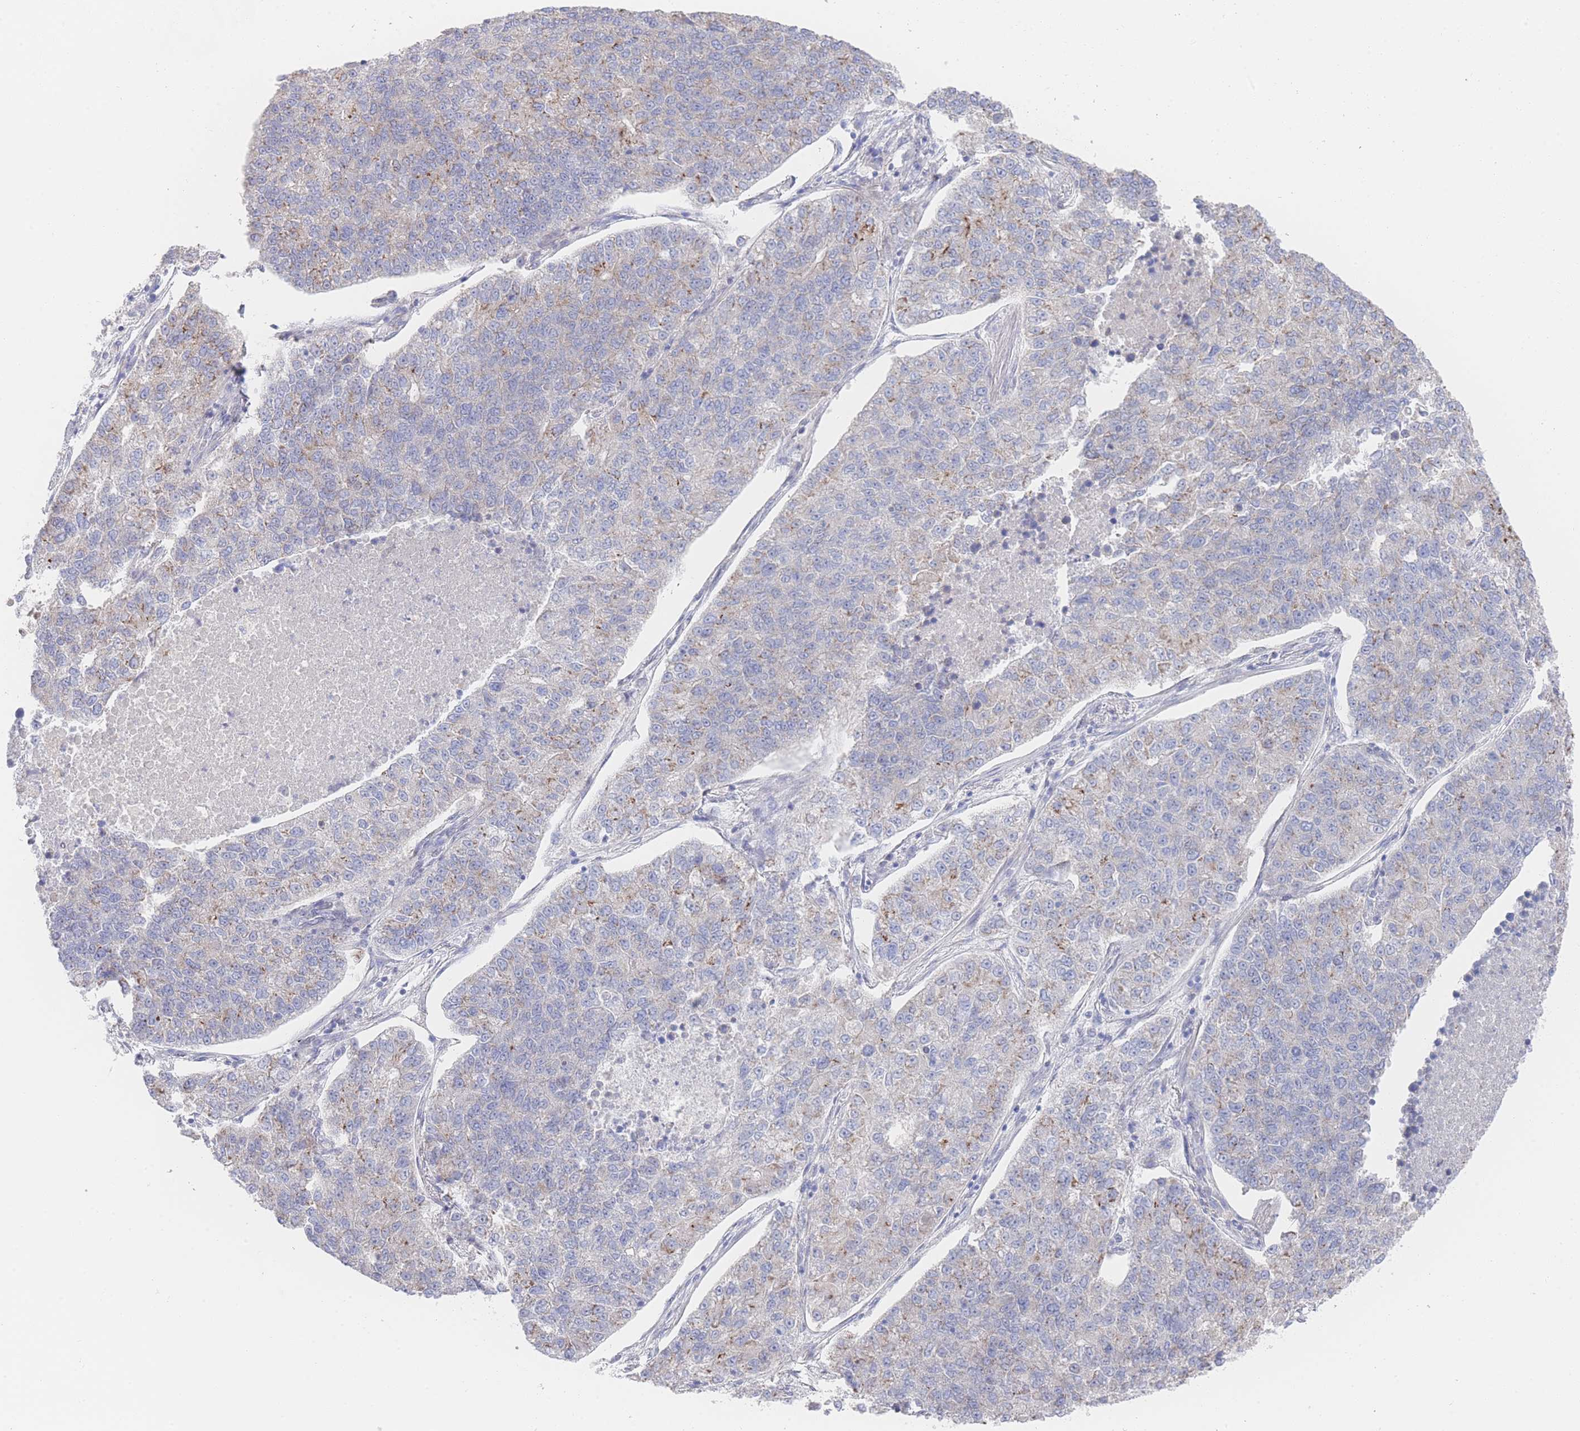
{"staining": {"intensity": "weak", "quantity": "<25%", "location": "cytoplasmic/membranous"}, "tissue": "lung cancer", "cell_type": "Tumor cells", "image_type": "cancer", "snomed": [{"axis": "morphology", "description": "Adenocarcinoma, NOS"}, {"axis": "topography", "description": "Lung"}], "caption": "Tumor cells show no significant positivity in adenocarcinoma (lung).", "gene": "ZNF142", "patient": {"sex": "male", "age": 49}}